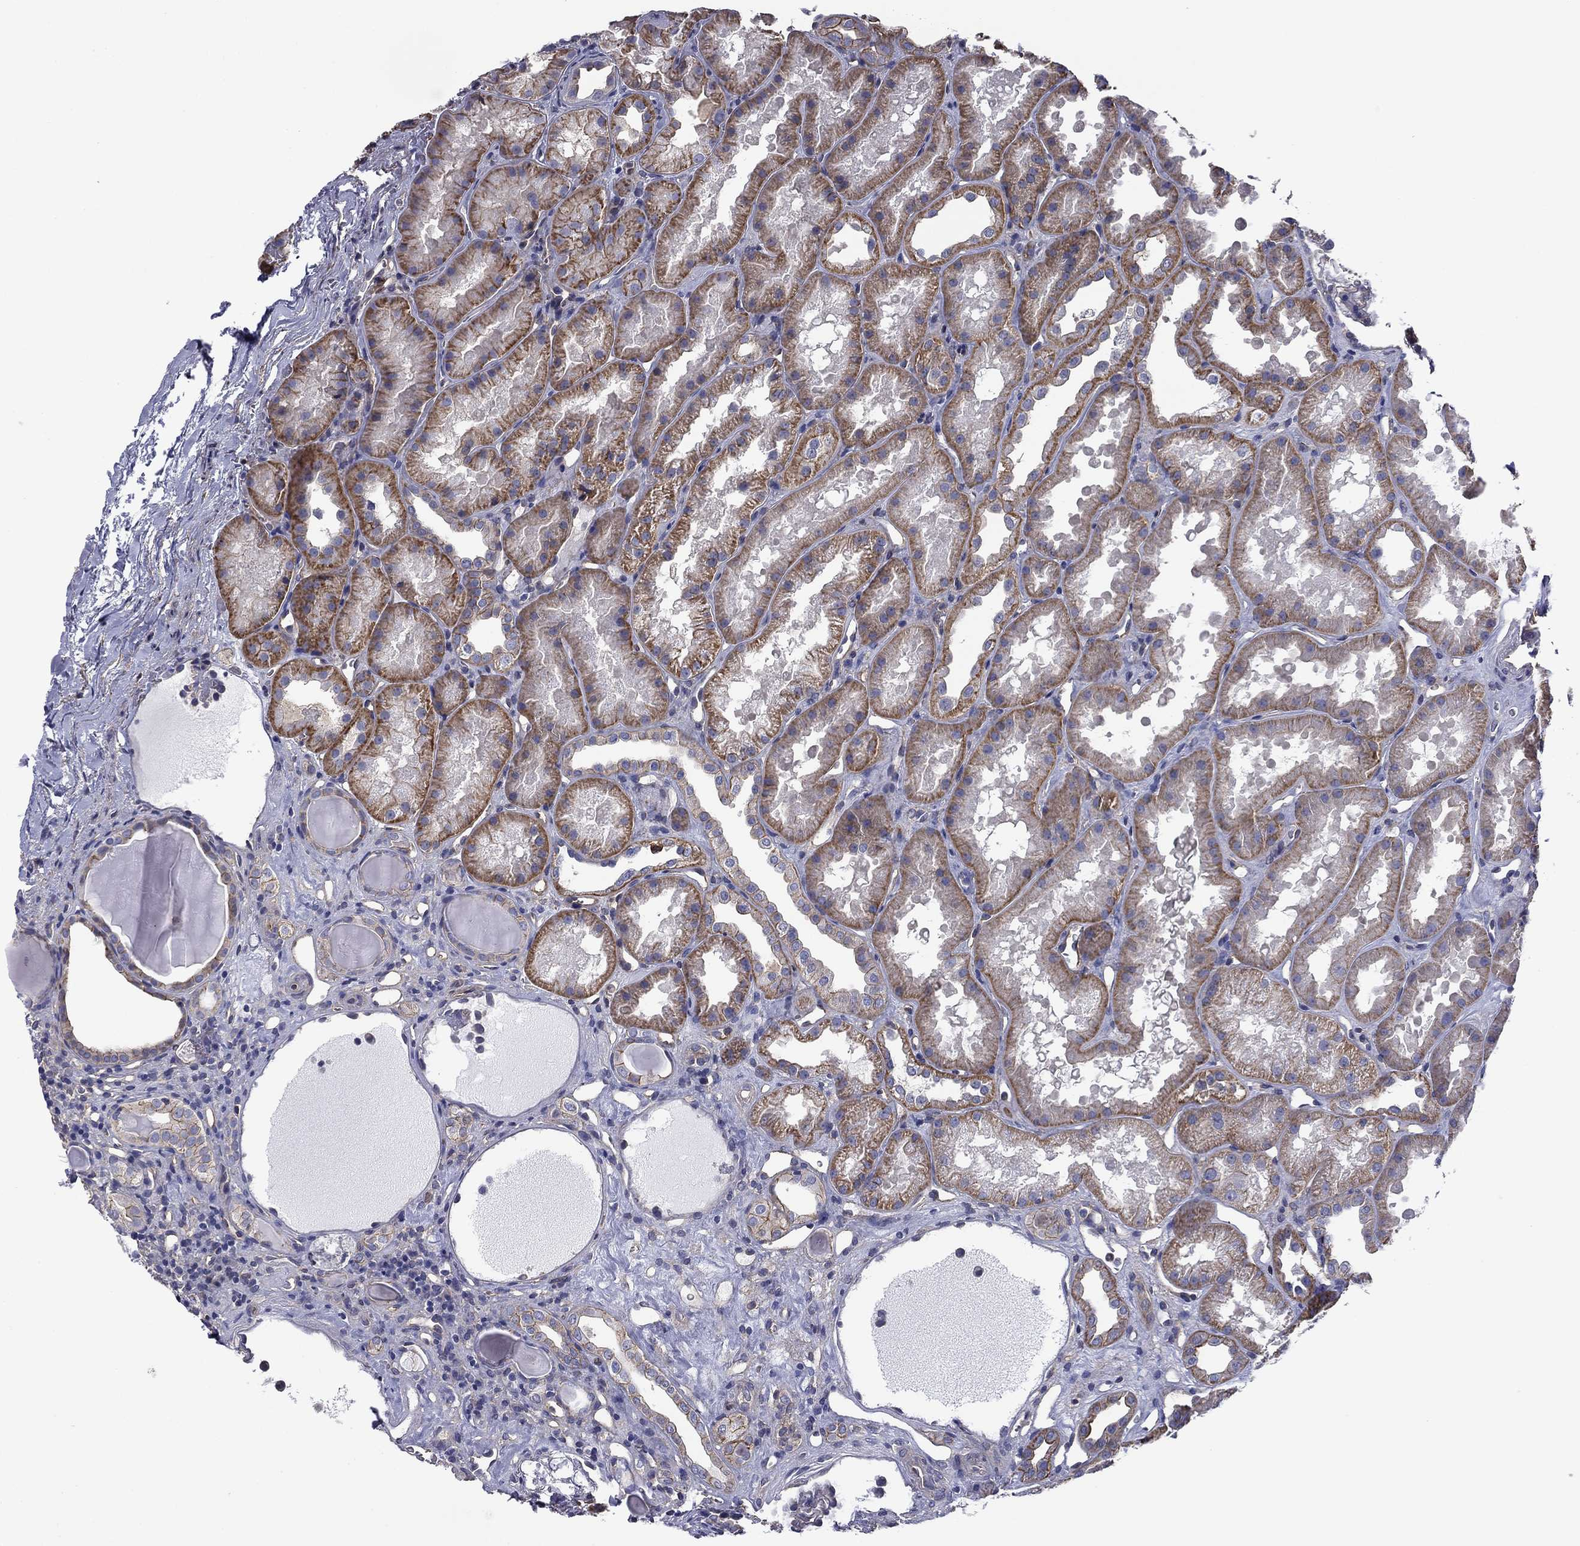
{"staining": {"intensity": "negative", "quantity": "none", "location": "none"}, "tissue": "kidney", "cell_type": "Cells in glomeruli", "image_type": "normal", "snomed": [{"axis": "morphology", "description": "Normal tissue, NOS"}, {"axis": "topography", "description": "Kidney"}], "caption": "Immunohistochemistry histopathology image of unremarkable kidney stained for a protein (brown), which demonstrates no staining in cells in glomeruli.", "gene": "TCHH", "patient": {"sex": "male", "age": 61}}